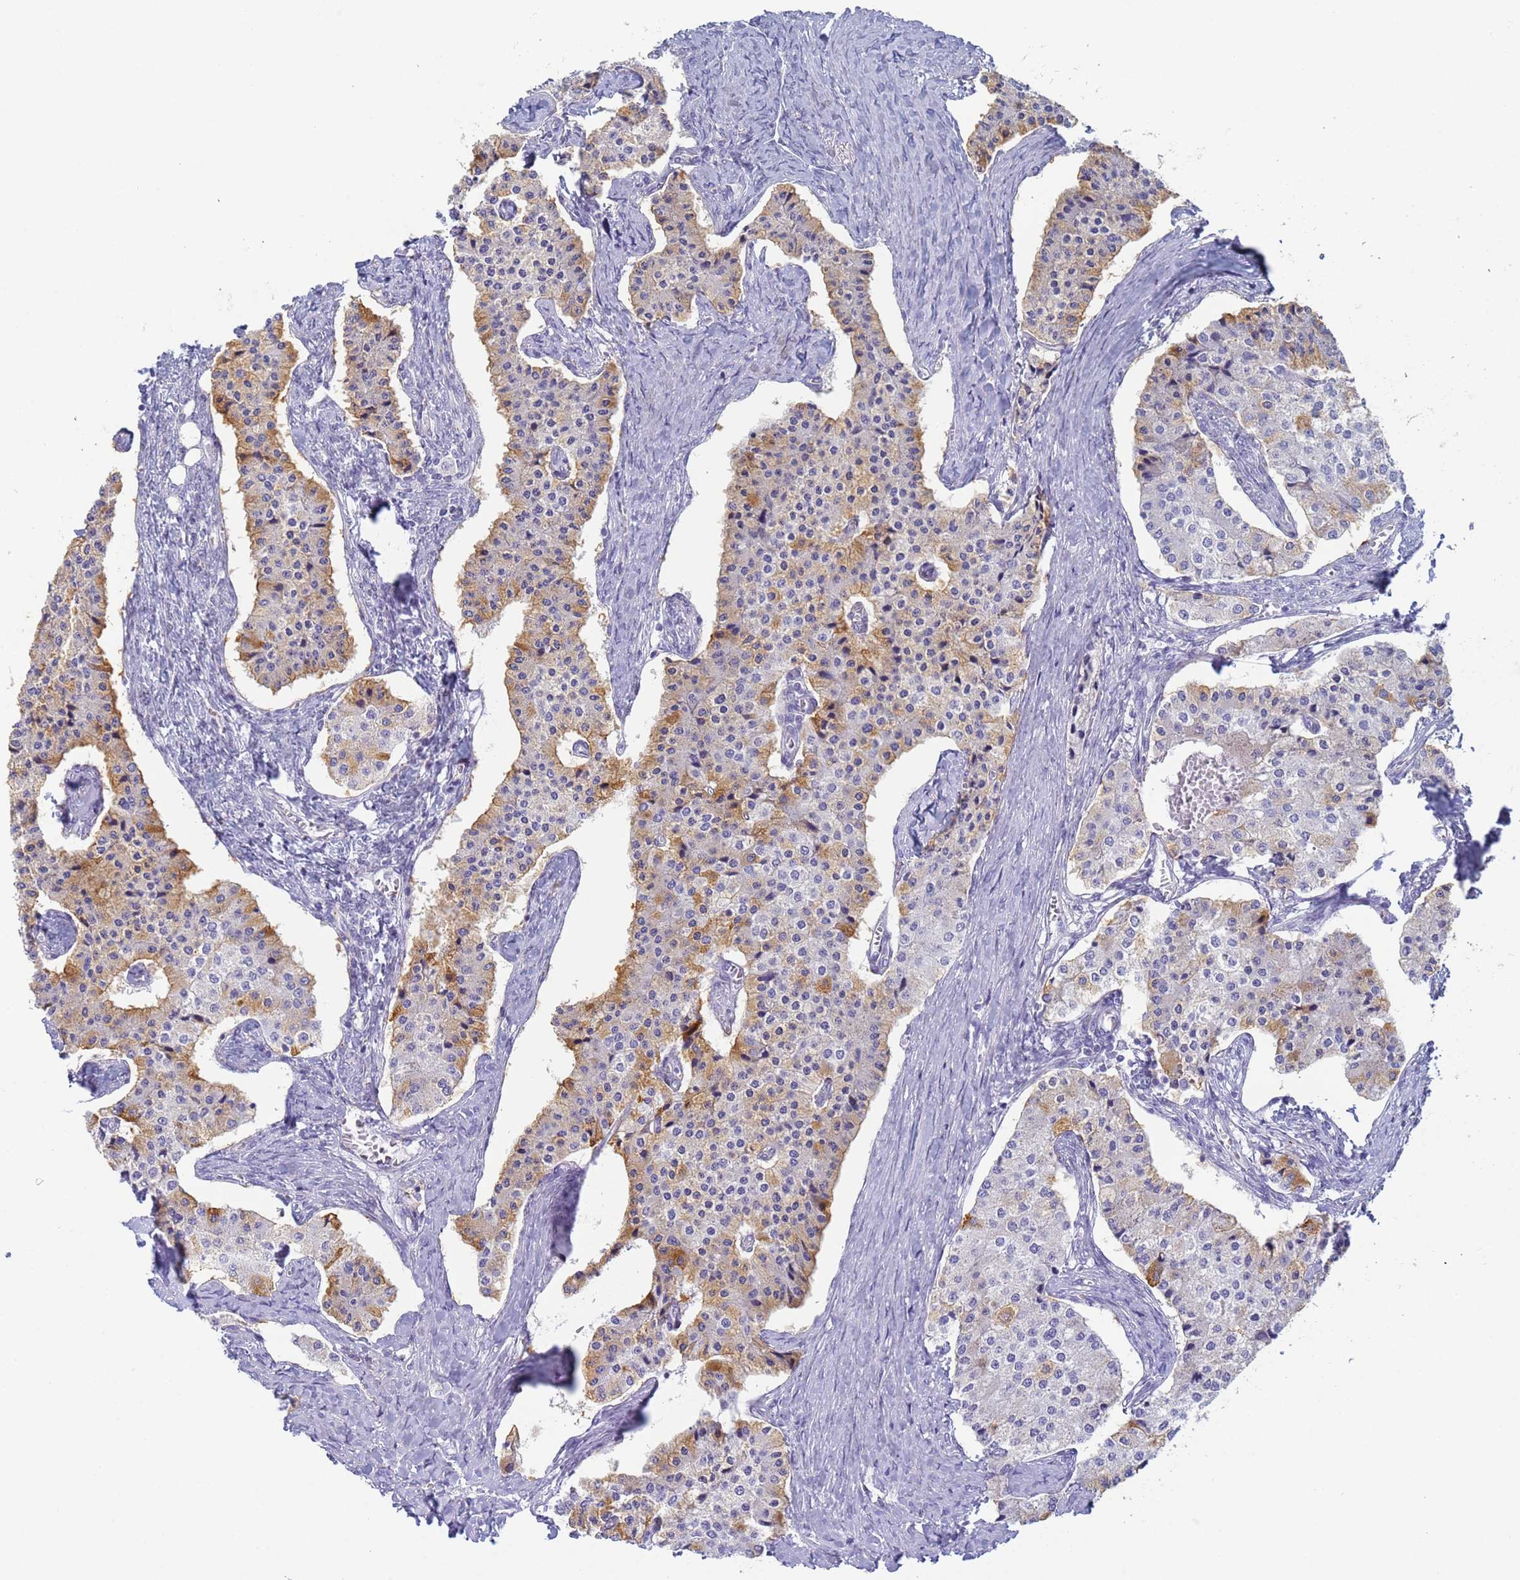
{"staining": {"intensity": "moderate", "quantity": "<25%", "location": "cytoplasmic/membranous"}, "tissue": "carcinoid", "cell_type": "Tumor cells", "image_type": "cancer", "snomed": [{"axis": "morphology", "description": "Carcinoid, malignant, NOS"}, {"axis": "topography", "description": "Colon"}], "caption": "Carcinoid (malignant) stained for a protein (brown) demonstrates moderate cytoplasmic/membranous positive expression in approximately <25% of tumor cells.", "gene": "CR1", "patient": {"sex": "female", "age": 52}}